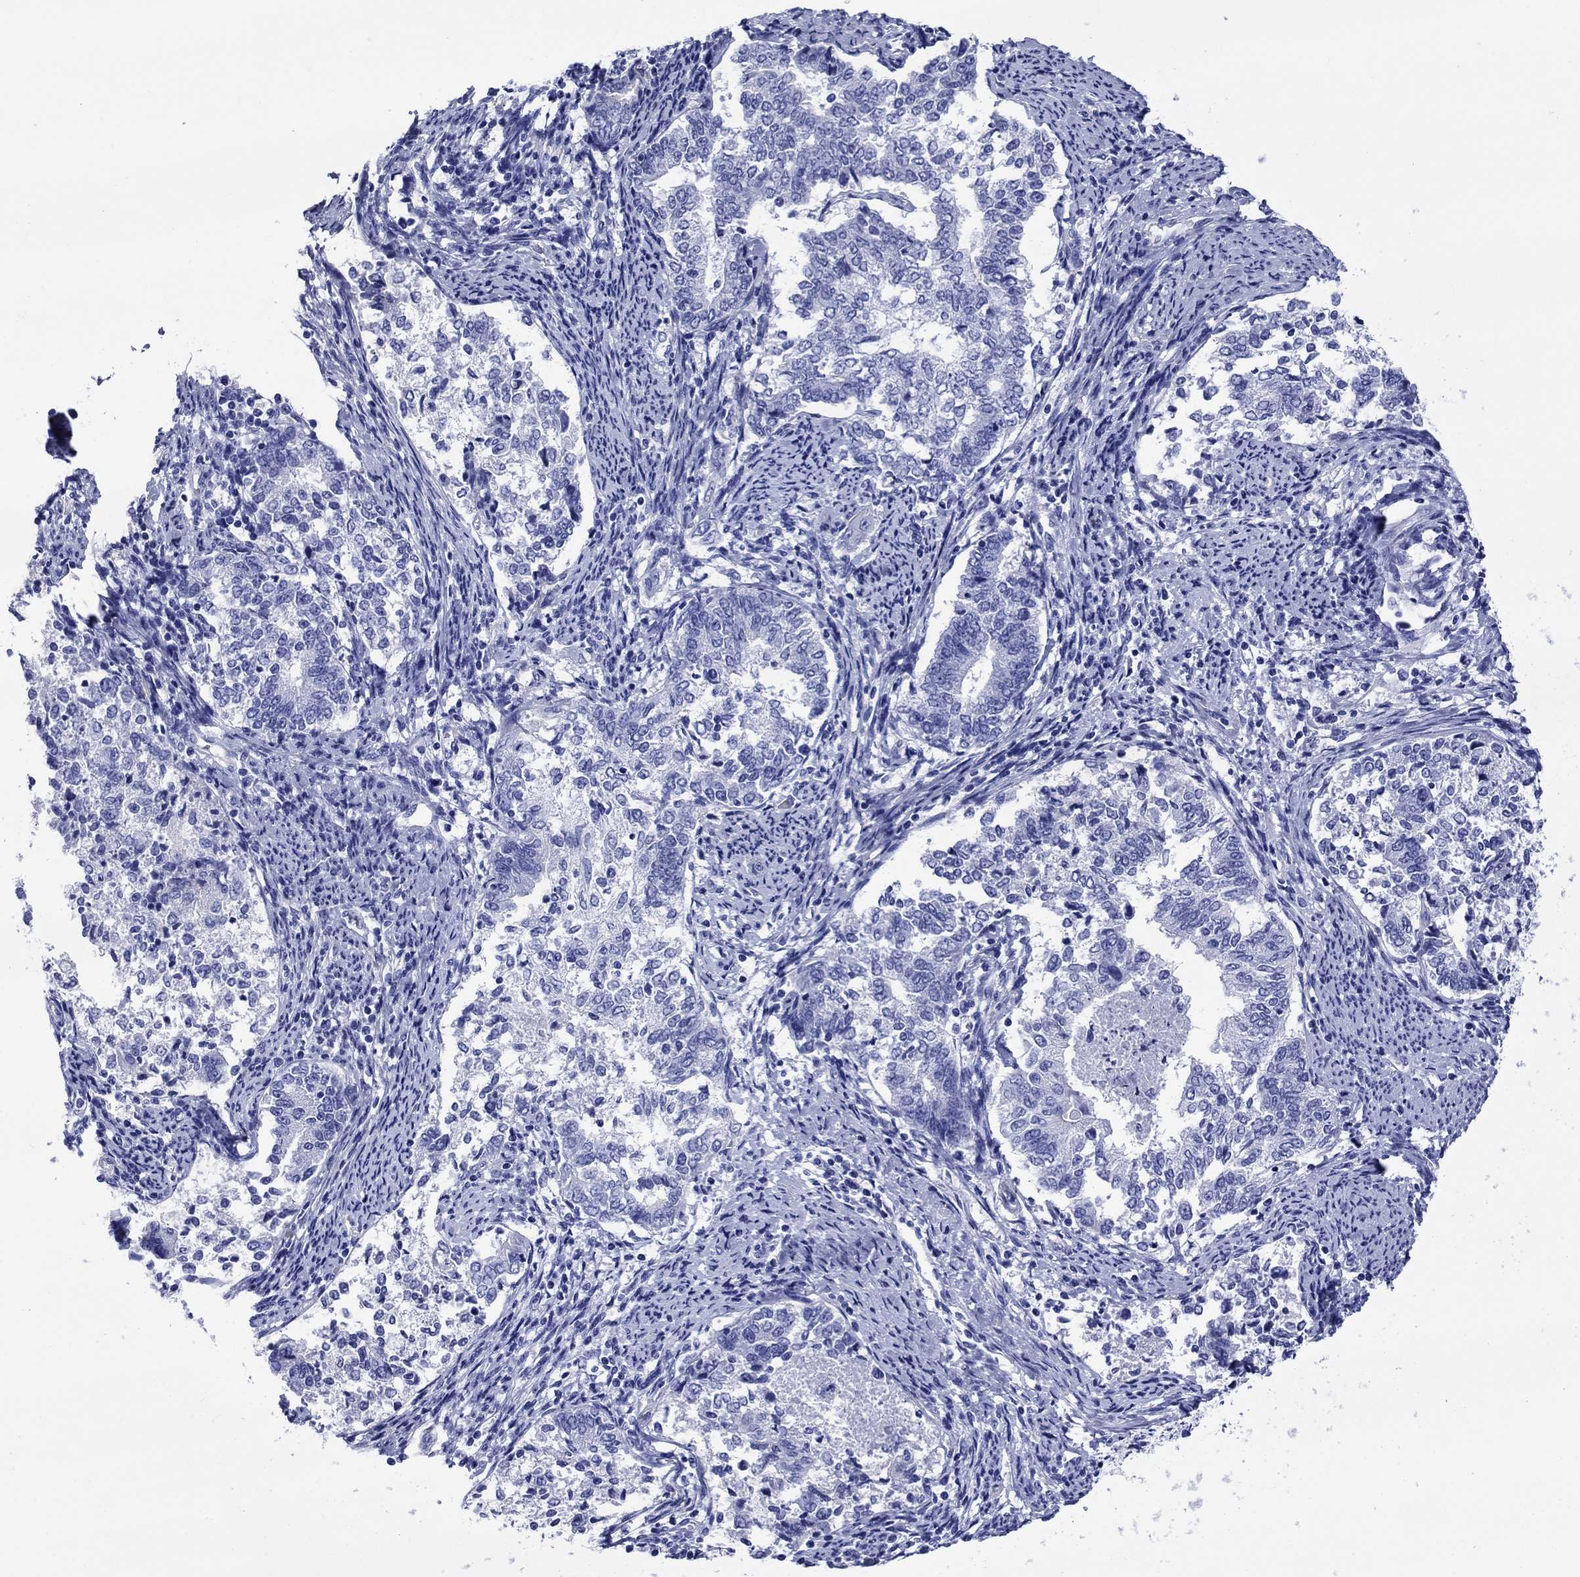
{"staining": {"intensity": "negative", "quantity": "none", "location": "none"}, "tissue": "endometrial cancer", "cell_type": "Tumor cells", "image_type": "cancer", "snomed": [{"axis": "morphology", "description": "Adenocarcinoma, NOS"}, {"axis": "topography", "description": "Endometrium"}], "caption": "Immunohistochemistry of adenocarcinoma (endometrial) reveals no expression in tumor cells. (DAB immunohistochemistry visualized using brightfield microscopy, high magnification).", "gene": "SLC1A2", "patient": {"sex": "female", "age": 65}}